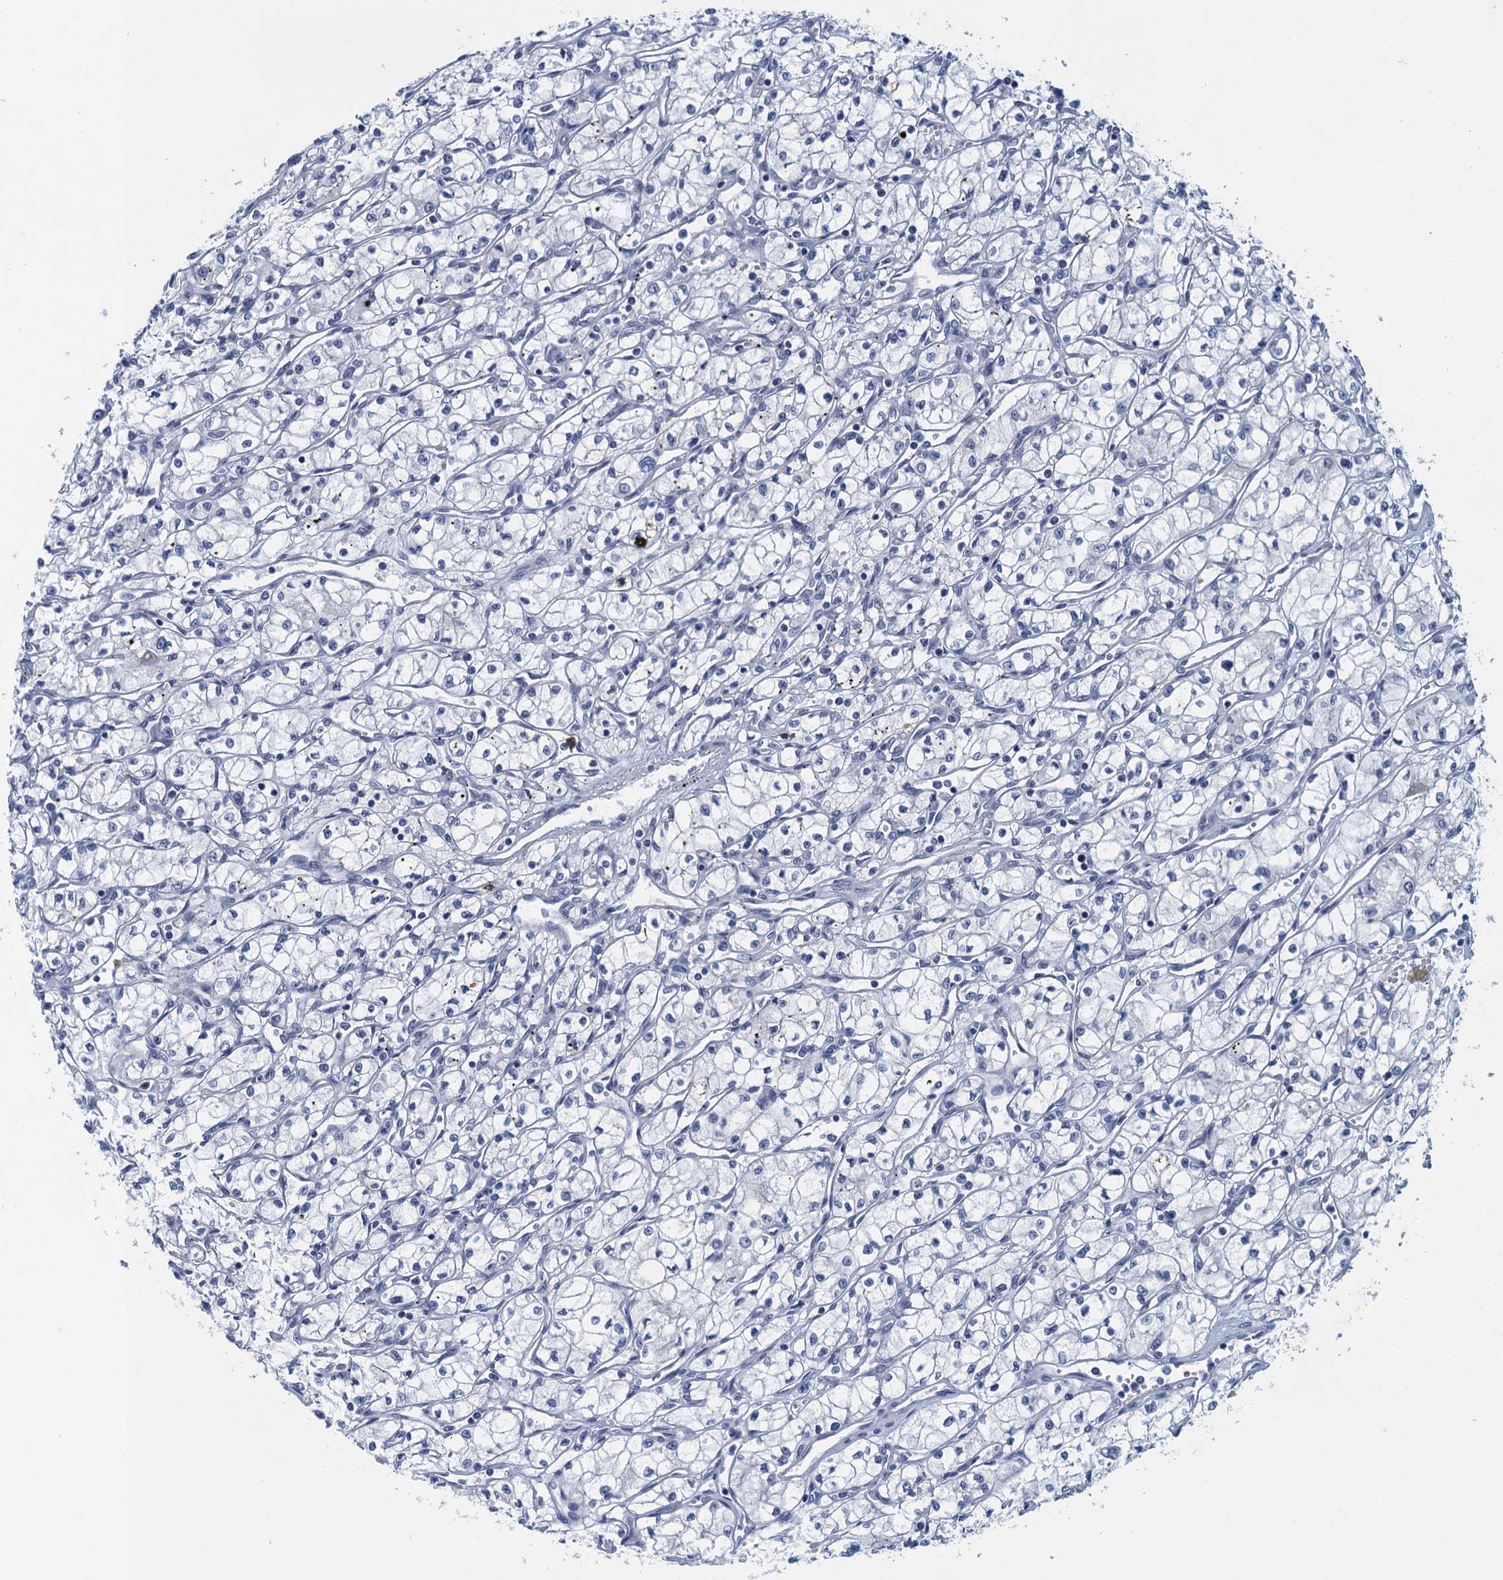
{"staining": {"intensity": "negative", "quantity": "none", "location": "none"}, "tissue": "renal cancer", "cell_type": "Tumor cells", "image_type": "cancer", "snomed": [{"axis": "morphology", "description": "Adenocarcinoma, NOS"}, {"axis": "topography", "description": "Kidney"}], "caption": "Immunohistochemistry (IHC) histopathology image of human renal cancer (adenocarcinoma) stained for a protein (brown), which shows no staining in tumor cells.", "gene": "ENSG00000131152", "patient": {"sex": "male", "age": 59}}